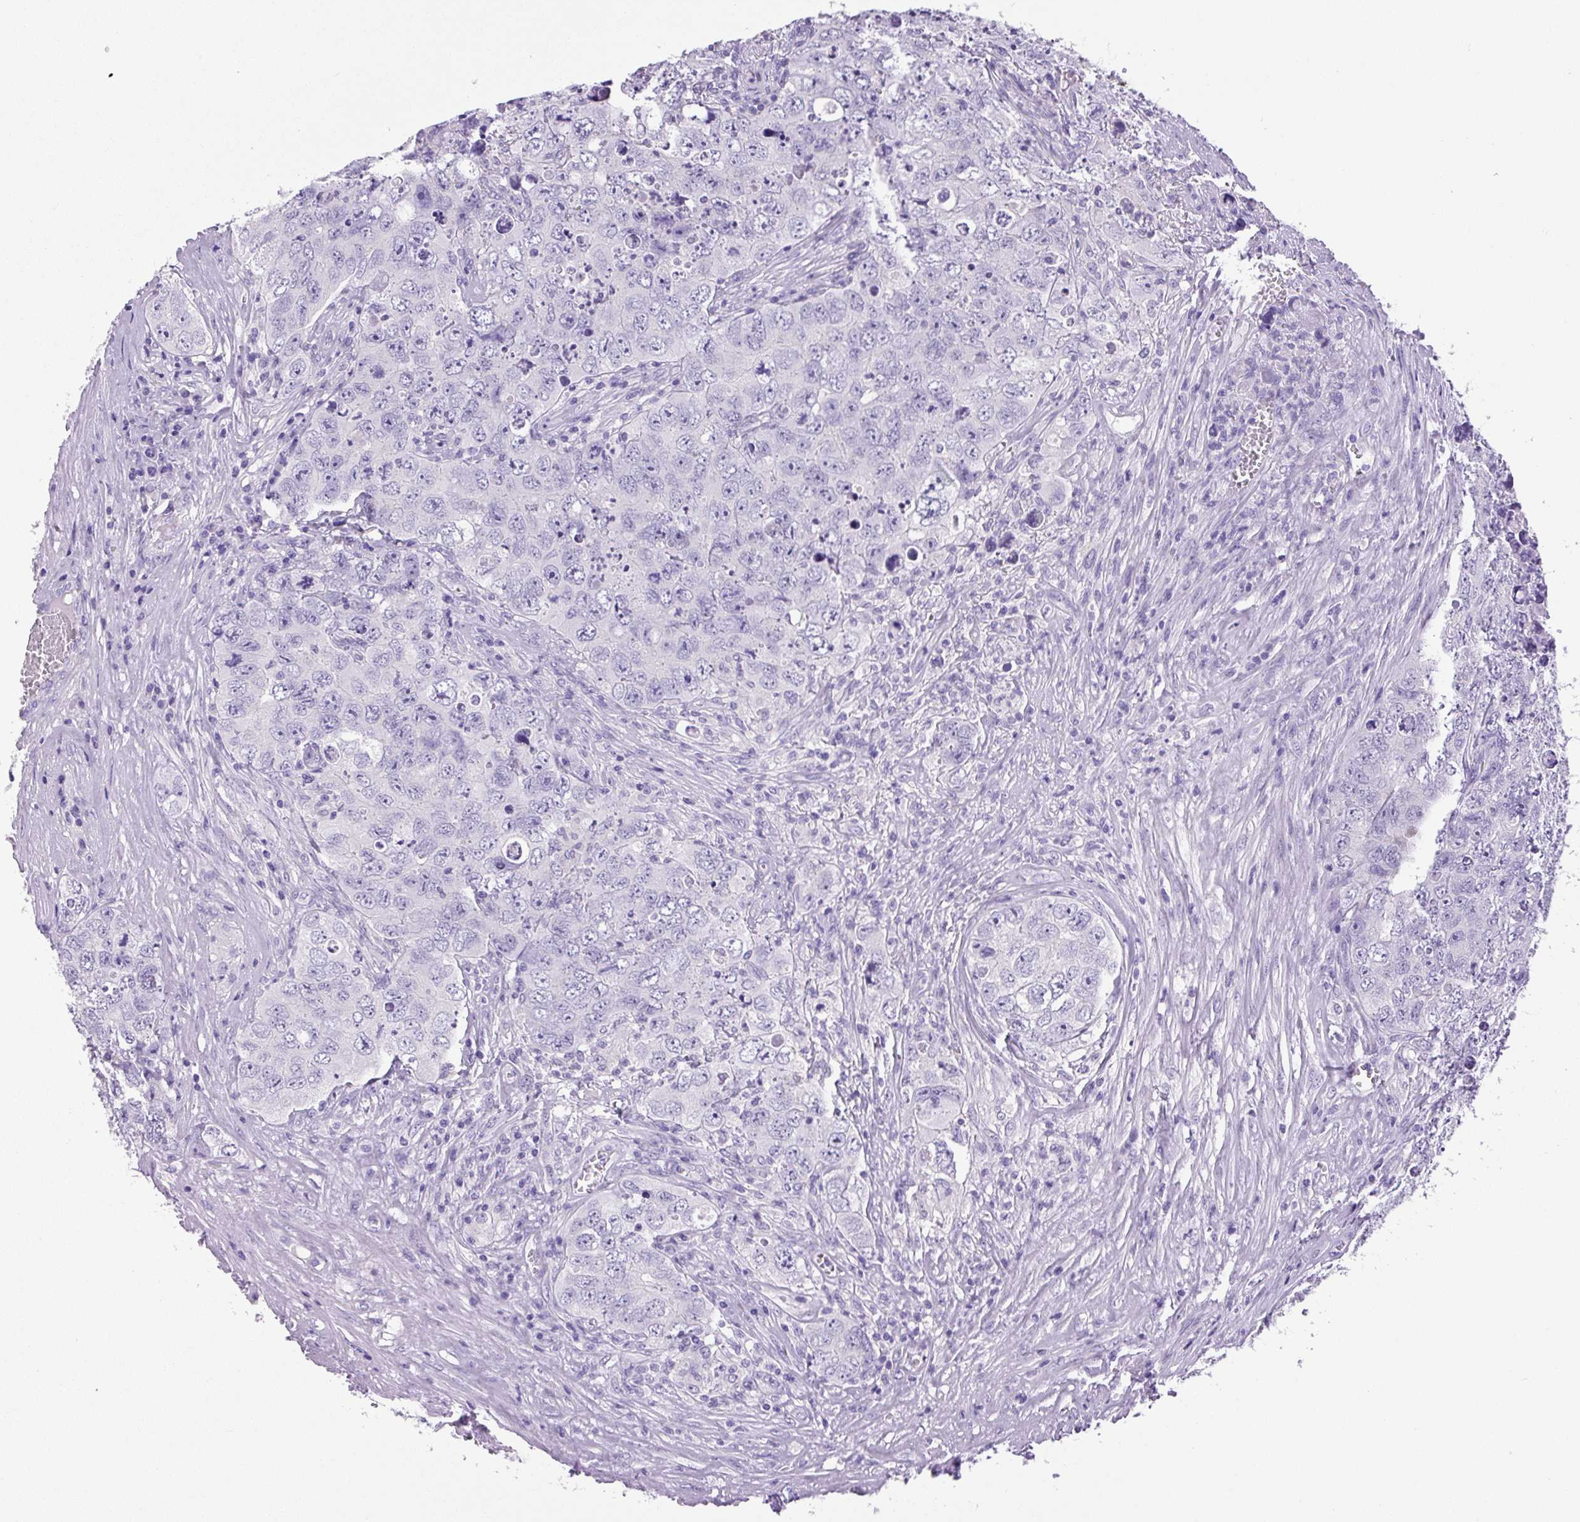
{"staining": {"intensity": "negative", "quantity": "none", "location": "none"}, "tissue": "testis cancer", "cell_type": "Tumor cells", "image_type": "cancer", "snomed": [{"axis": "morphology", "description": "Seminoma, NOS"}, {"axis": "morphology", "description": "Carcinoma, Embryonal, NOS"}, {"axis": "topography", "description": "Testis"}], "caption": "DAB (3,3'-diaminobenzidine) immunohistochemical staining of testis seminoma demonstrates no significant staining in tumor cells.", "gene": "CHGA", "patient": {"sex": "male", "age": 43}}